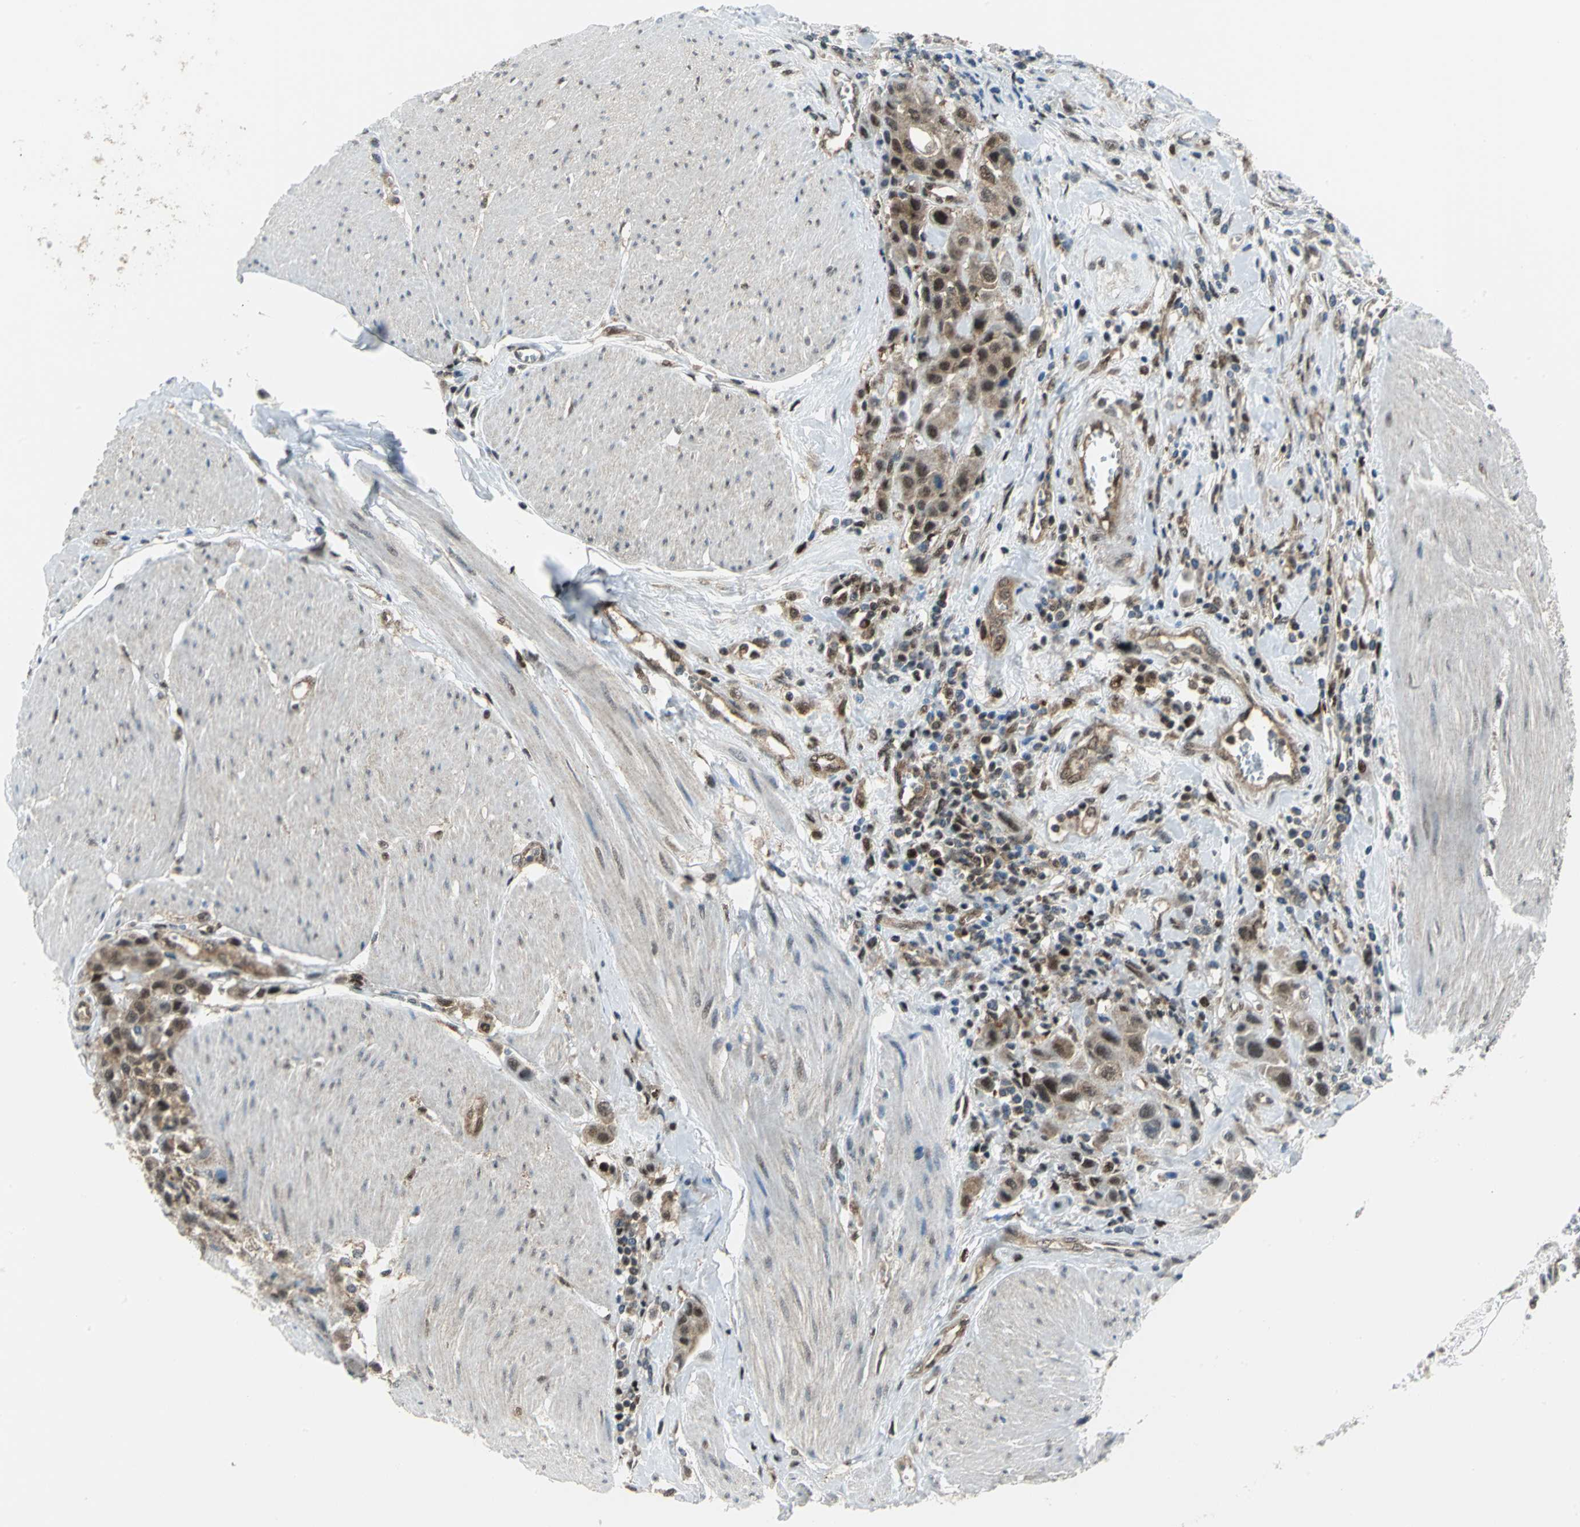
{"staining": {"intensity": "moderate", "quantity": ">75%", "location": "cytoplasmic/membranous,nuclear"}, "tissue": "urothelial cancer", "cell_type": "Tumor cells", "image_type": "cancer", "snomed": [{"axis": "morphology", "description": "Urothelial carcinoma, High grade"}, {"axis": "topography", "description": "Urinary bladder"}], "caption": "Tumor cells exhibit medium levels of moderate cytoplasmic/membranous and nuclear positivity in approximately >75% of cells in urothelial cancer. (DAB (3,3'-diaminobenzidine) IHC with brightfield microscopy, high magnification).", "gene": "PSMA4", "patient": {"sex": "male", "age": 50}}